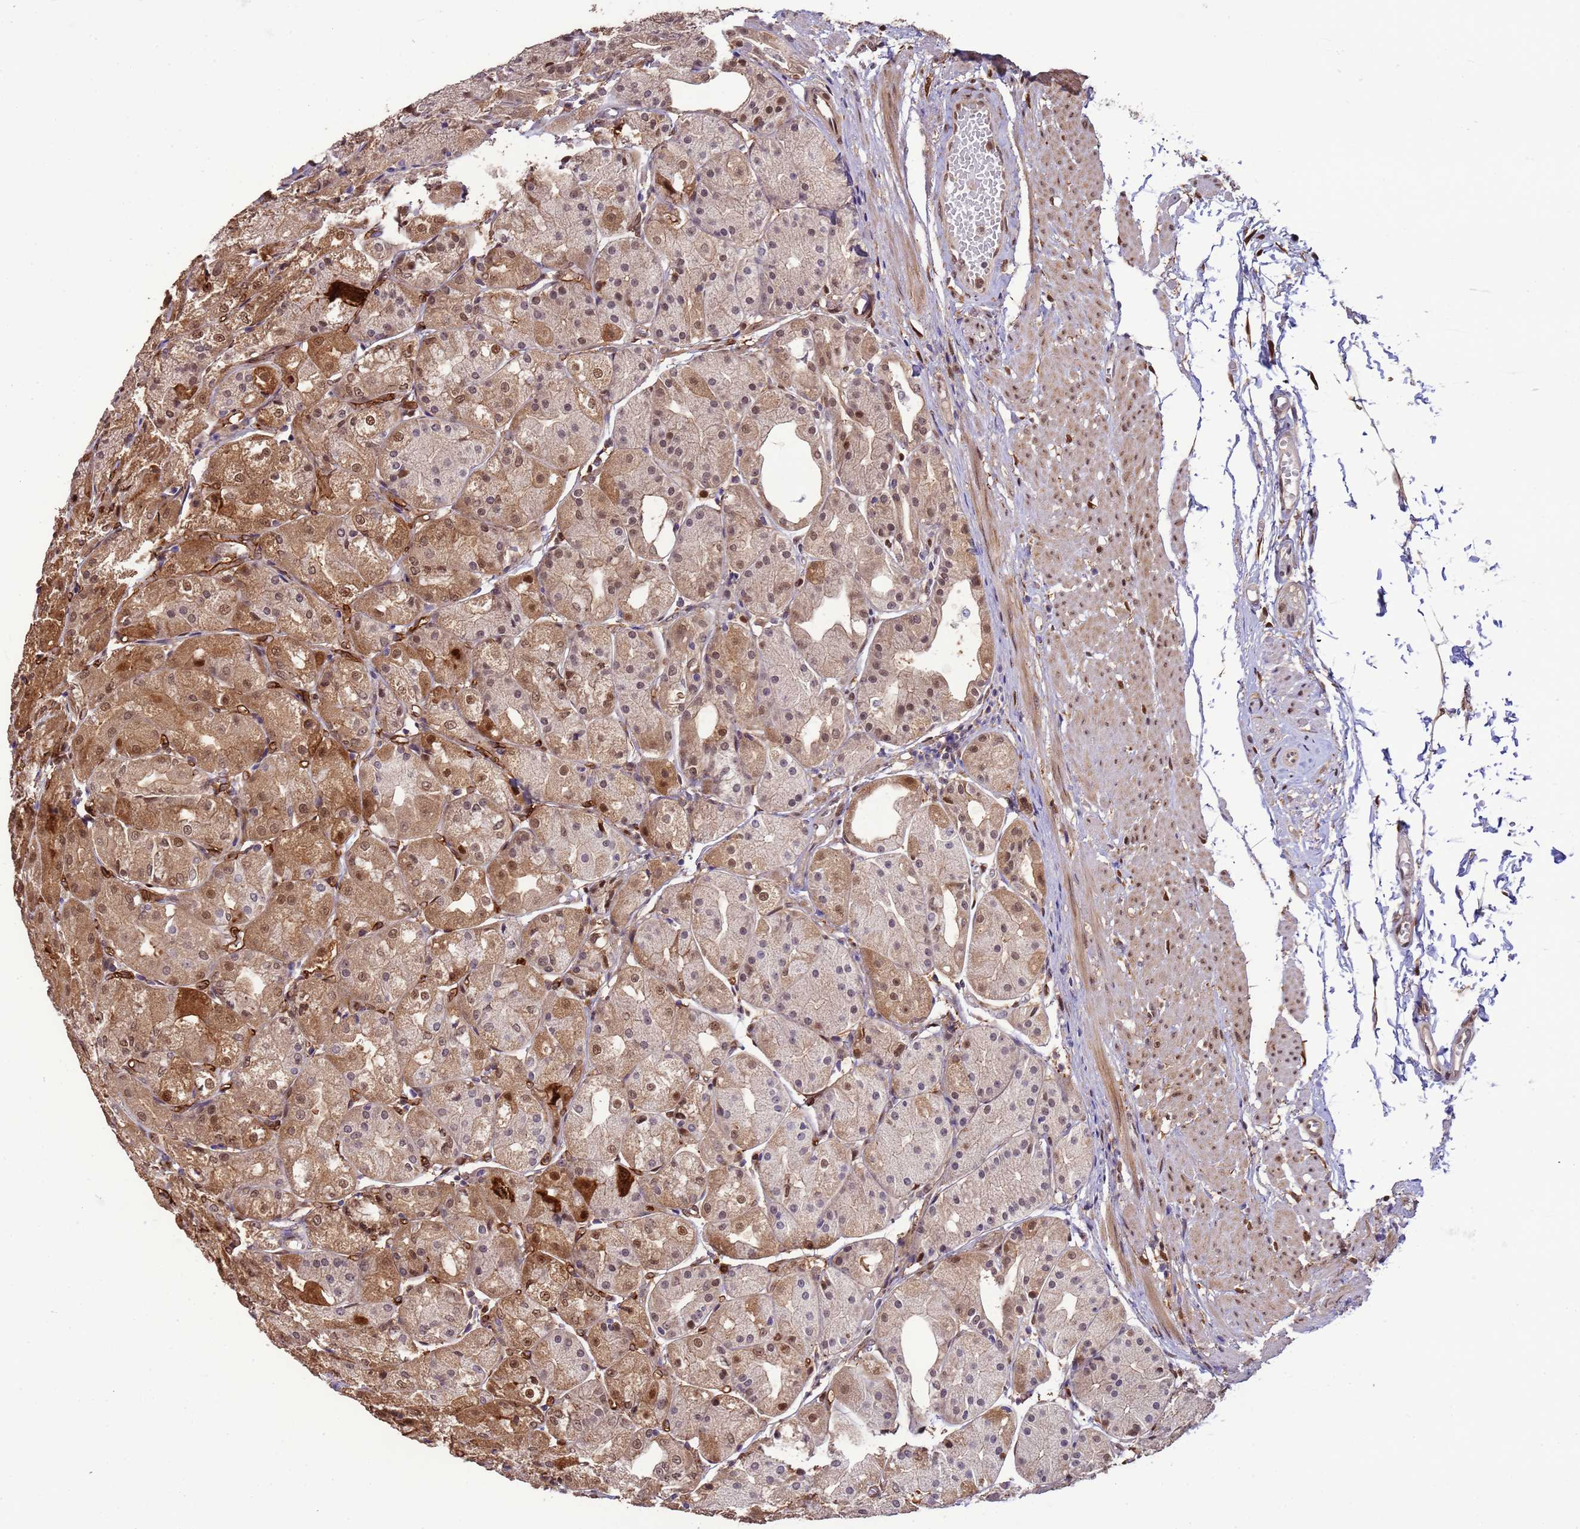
{"staining": {"intensity": "moderate", "quantity": ">75%", "location": "cytoplasmic/membranous,nuclear"}, "tissue": "stomach", "cell_type": "Glandular cells", "image_type": "normal", "snomed": [{"axis": "morphology", "description": "Normal tissue, NOS"}, {"axis": "topography", "description": "Stomach, upper"}], "caption": "A brown stain shows moderate cytoplasmic/membranous,nuclear positivity of a protein in glandular cells of benign stomach.", "gene": "ZBTB5", "patient": {"sex": "male", "age": 72}}